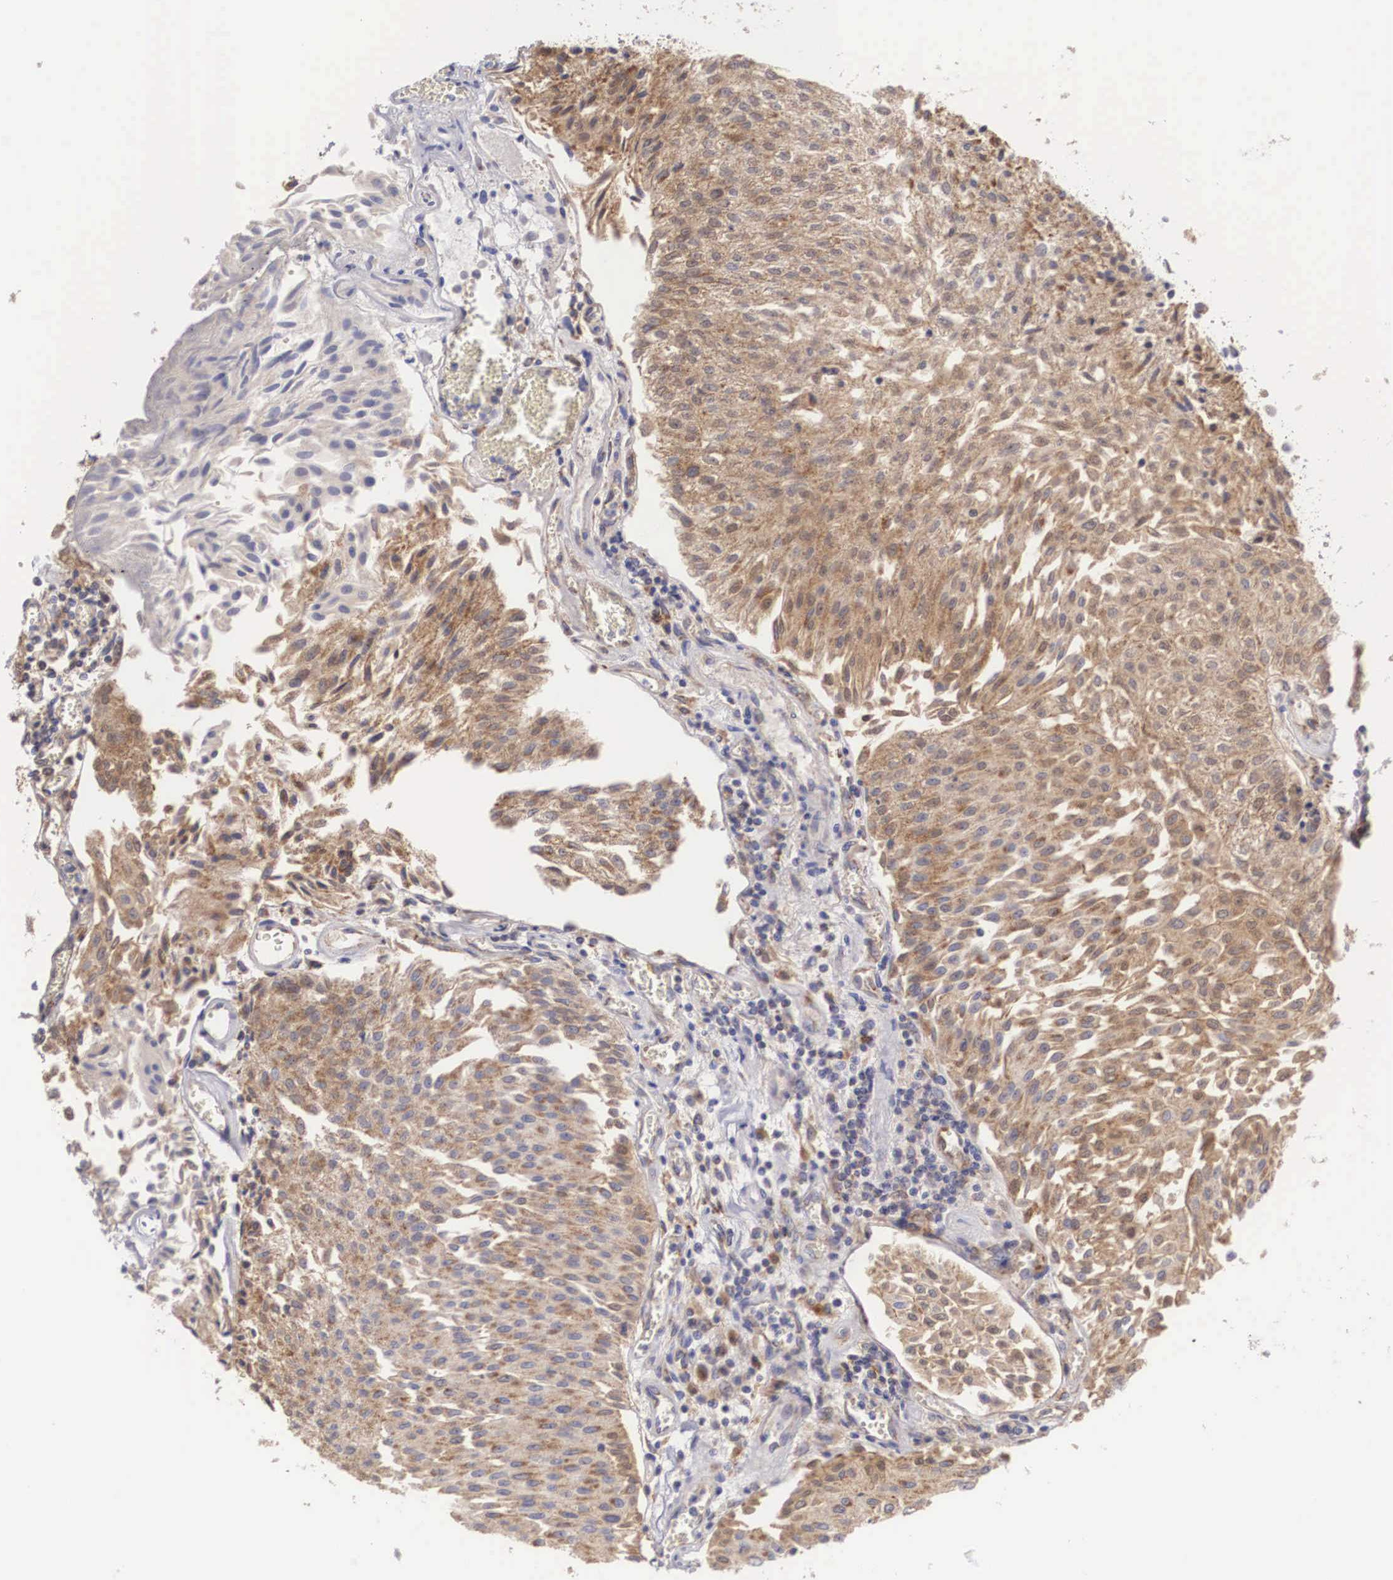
{"staining": {"intensity": "moderate", "quantity": ">75%", "location": "cytoplasmic/membranous"}, "tissue": "urothelial cancer", "cell_type": "Tumor cells", "image_type": "cancer", "snomed": [{"axis": "morphology", "description": "Urothelial carcinoma, Low grade"}, {"axis": "topography", "description": "Urinary bladder"}], "caption": "Low-grade urothelial carcinoma stained with DAB IHC reveals medium levels of moderate cytoplasmic/membranous positivity in about >75% of tumor cells.", "gene": "XPNPEP3", "patient": {"sex": "male", "age": 86}}